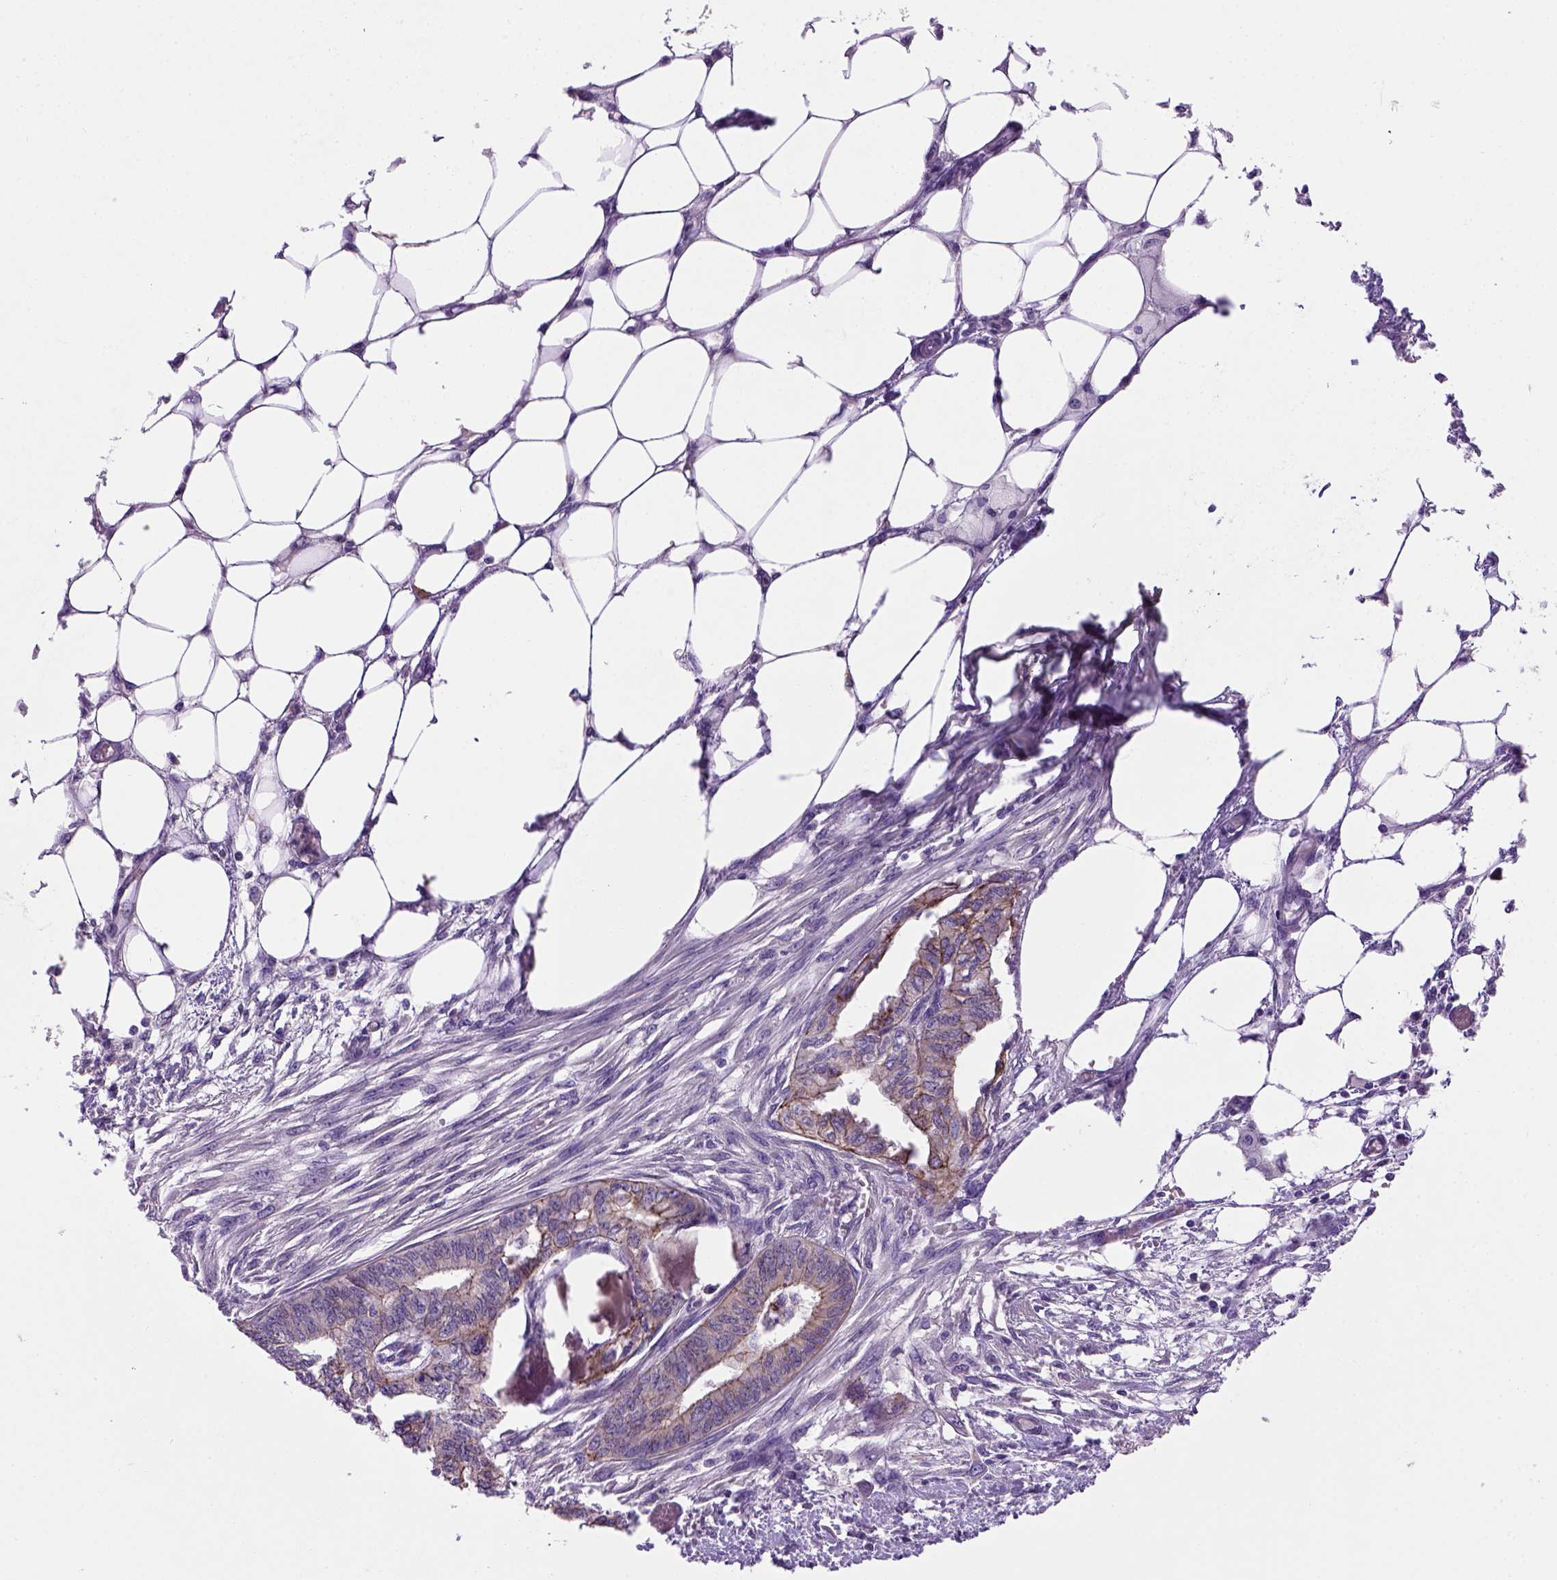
{"staining": {"intensity": "moderate", "quantity": "25%-75%", "location": "cytoplasmic/membranous"}, "tissue": "endometrial cancer", "cell_type": "Tumor cells", "image_type": "cancer", "snomed": [{"axis": "morphology", "description": "Adenocarcinoma, NOS"}, {"axis": "morphology", "description": "Adenocarcinoma, metastatic, NOS"}, {"axis": "topography", "description": "Adipose tissue"}, {"axis": "topography", "description": "Endometrium"}], "caption": "Immunohistochemistry (IHC) photomicrograph of neoplastic tissue: human endometrial metastatic adenocarcinoma stained using IHC displays medium levels of moderate protein expression localized specifically in the cytoplasmic/membranous of tumor cells, appearing as a cytoplasmic/membranous brown color.", "gene": "CDH1", "patient": {"sex": "female", "age": 67}}